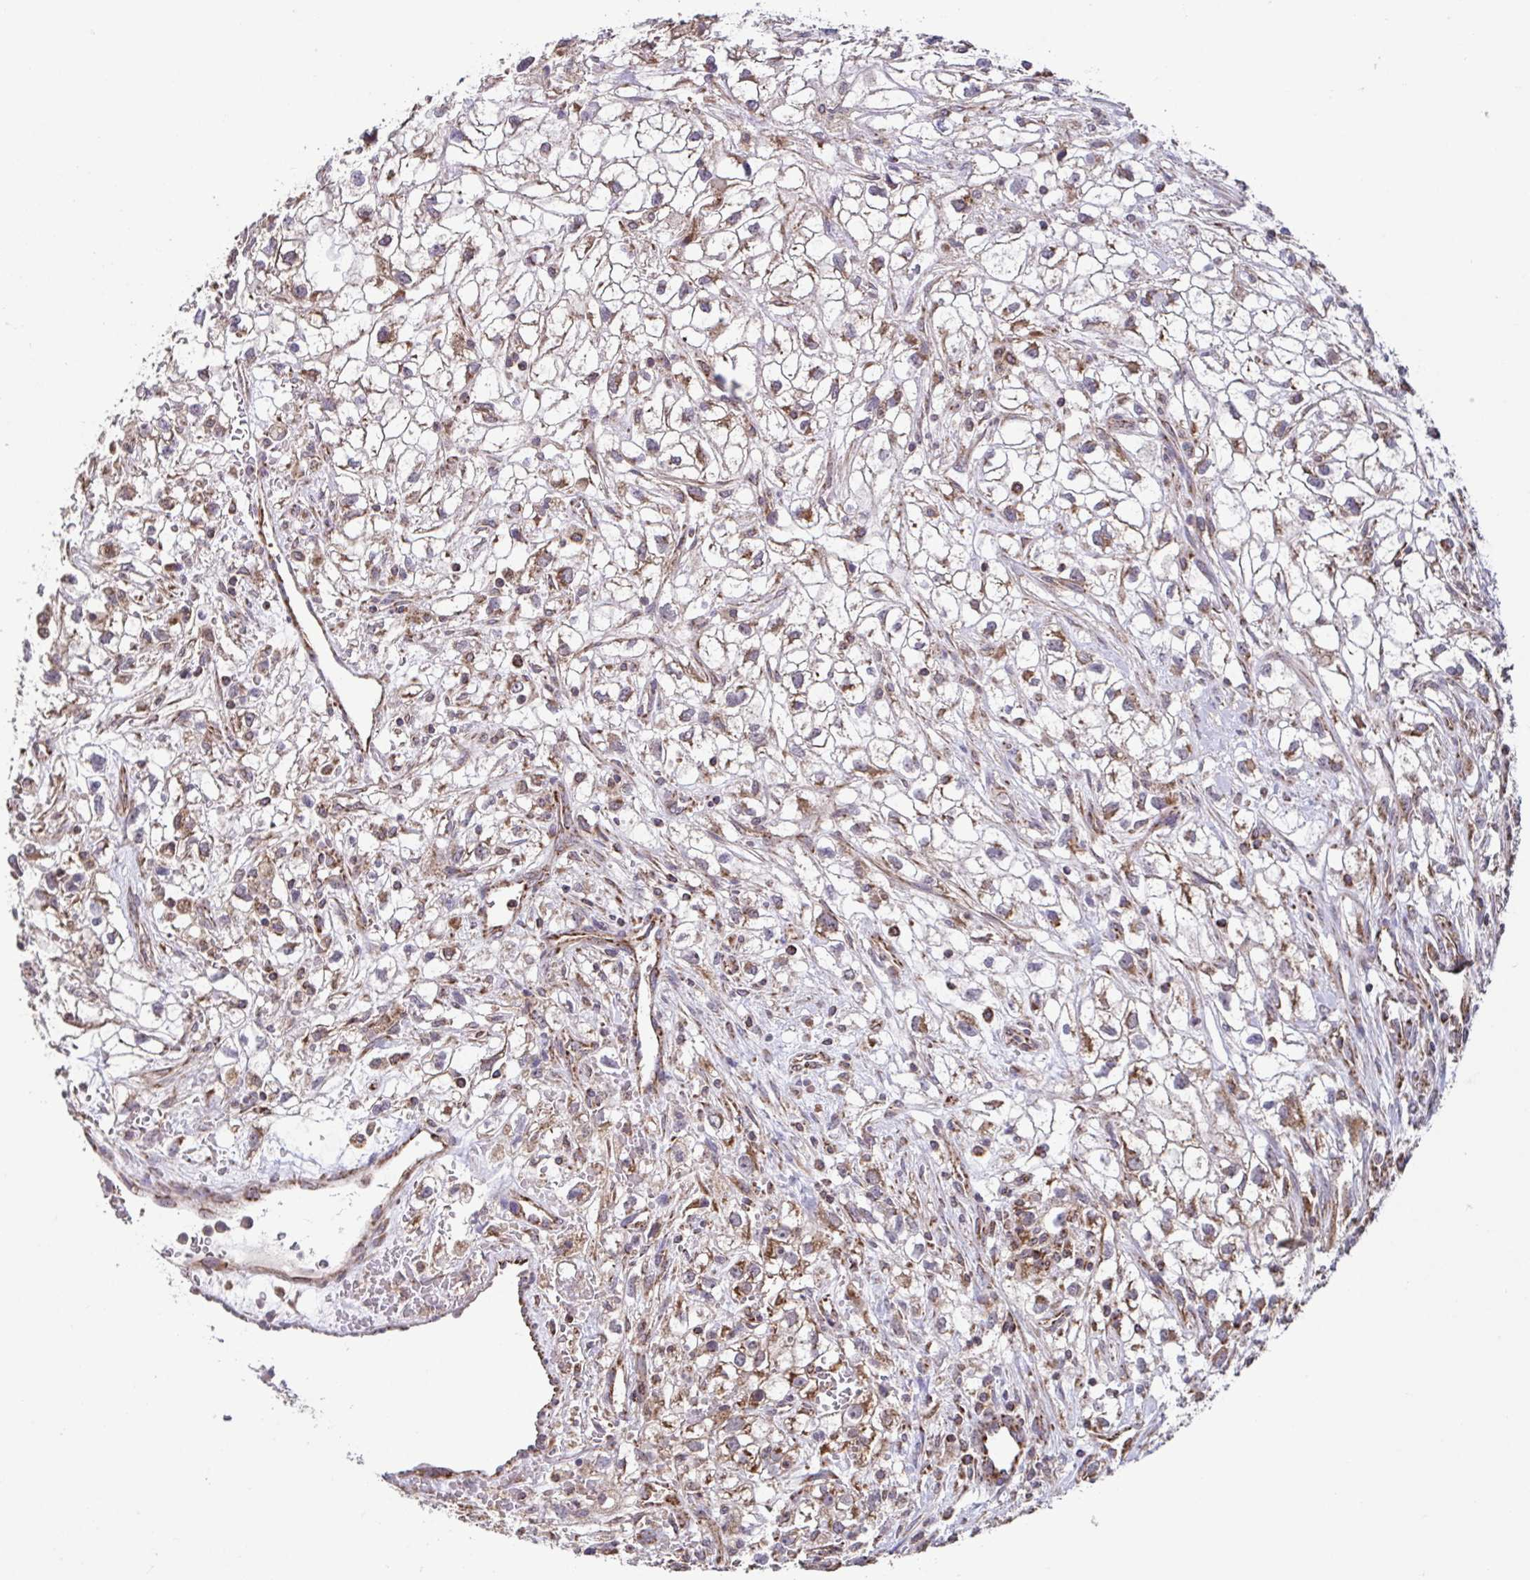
{"staining": {"intensity": "moderate", "quantity": ">75%", "location": "cytoplasmic/membranous"}, "tissue": "renal cancer", "cell_type": "Tumor cells", "image_type": "cancer", "snomed": [{"axis": "morphology", "description": "Adenocarcinoma, NOS"}, {"axis": "topography", "description": "Kidney"}], "caption": "Tumor cells demonstrate moderate cytoplasmic/membranous staining in about >75% of cells in renal adenocarcinoma. (IHC, brightfield microscopy, high magnification).", "gene": "DIP2B", "patient": {"sex": "male", "age": 59}}